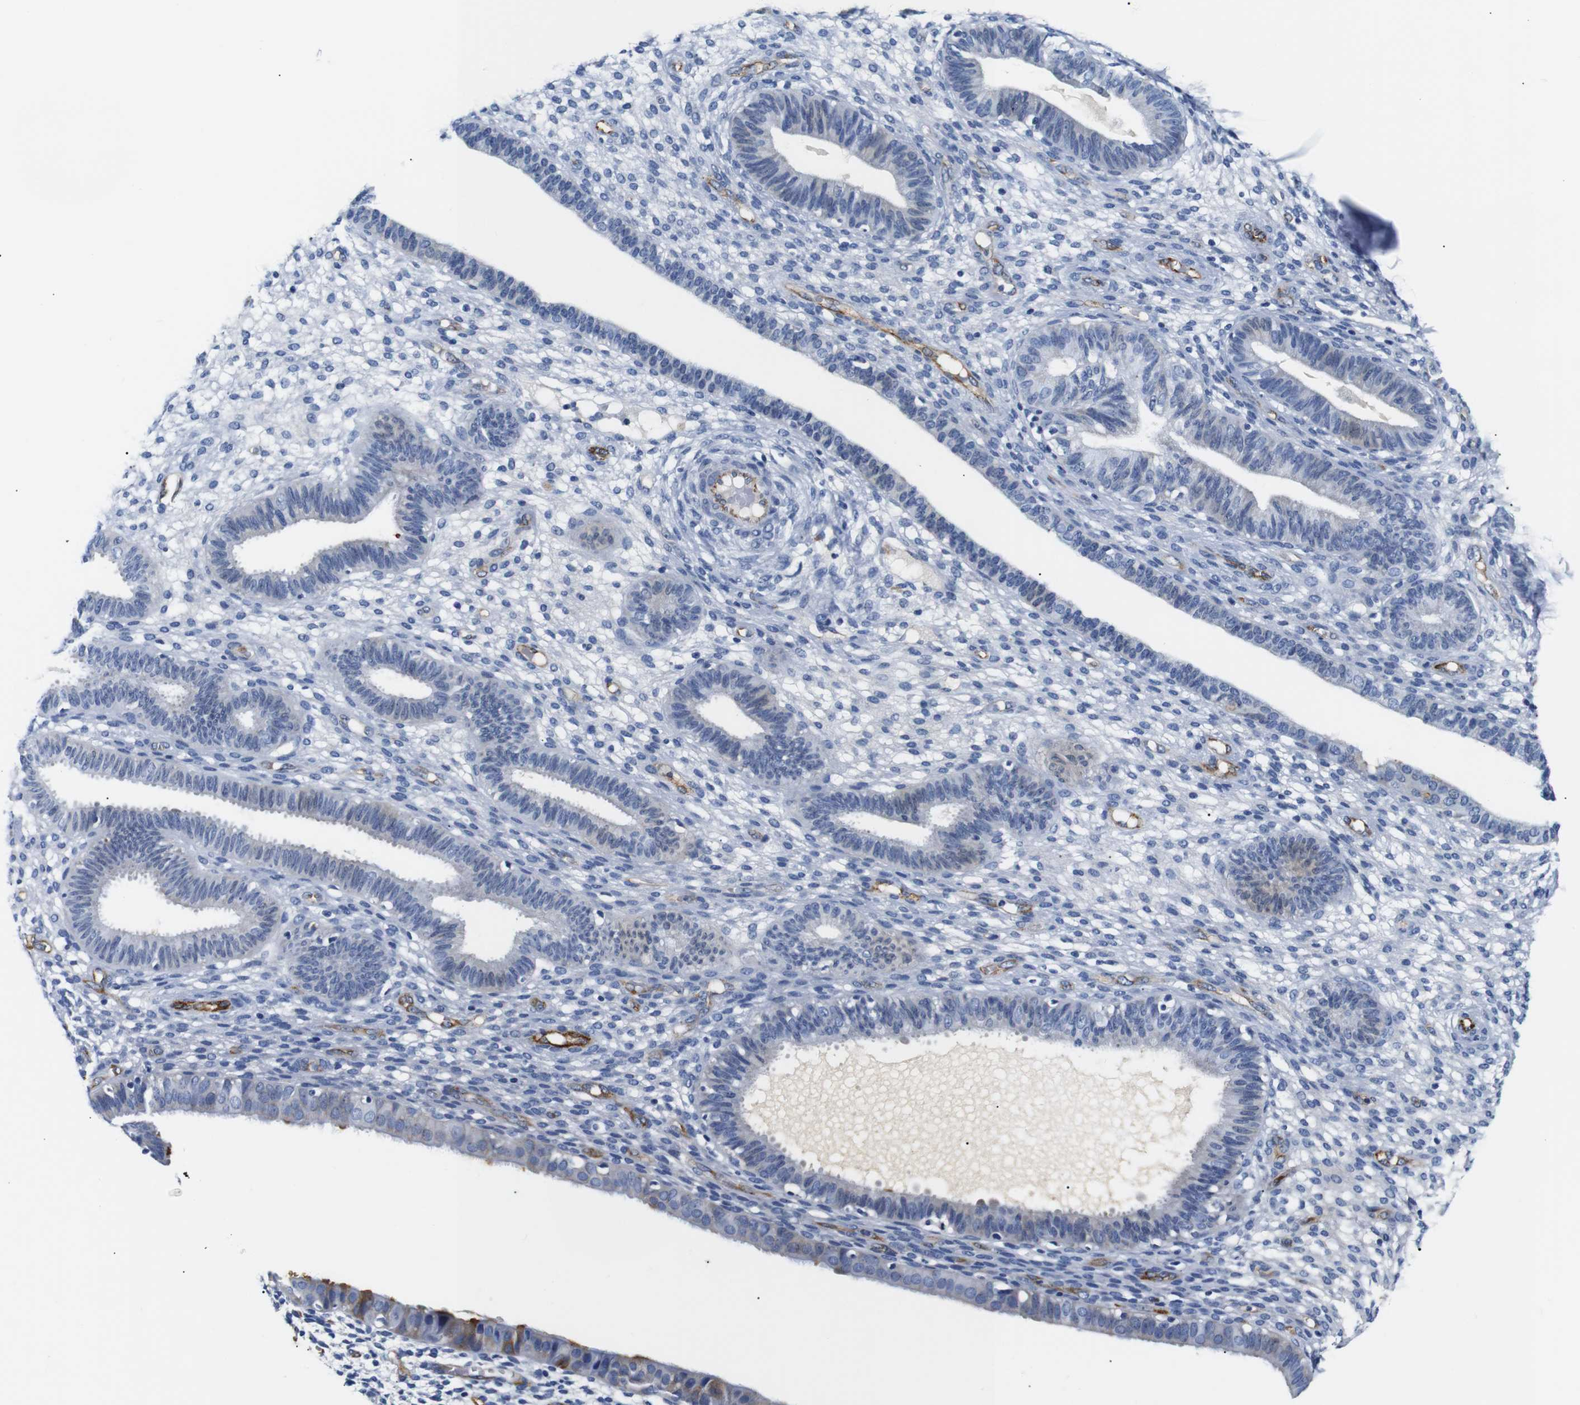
{"staining": {"intensity": "negative", "quantity": "none", "location": "none"}, "tissue": "endometrium", "cell_type": "Cells in endometrial stroma", "image_type": "normal", "snomed": [{"axis": "morphology", "description": "Normal tissue, NOS"}, {"axis": "topography", "description": "Endometrium"}], "caption": "Immunohistochemistry micrograph of benign endometrium stained for a protein (brown), which displays no positivity in cells in endometrial stroma. (DAB immunohistochemistry visualized using brightfield microscopy, high magnification).", "gene": "MUC4", "patient": {"sex": "female", "age": 61}}